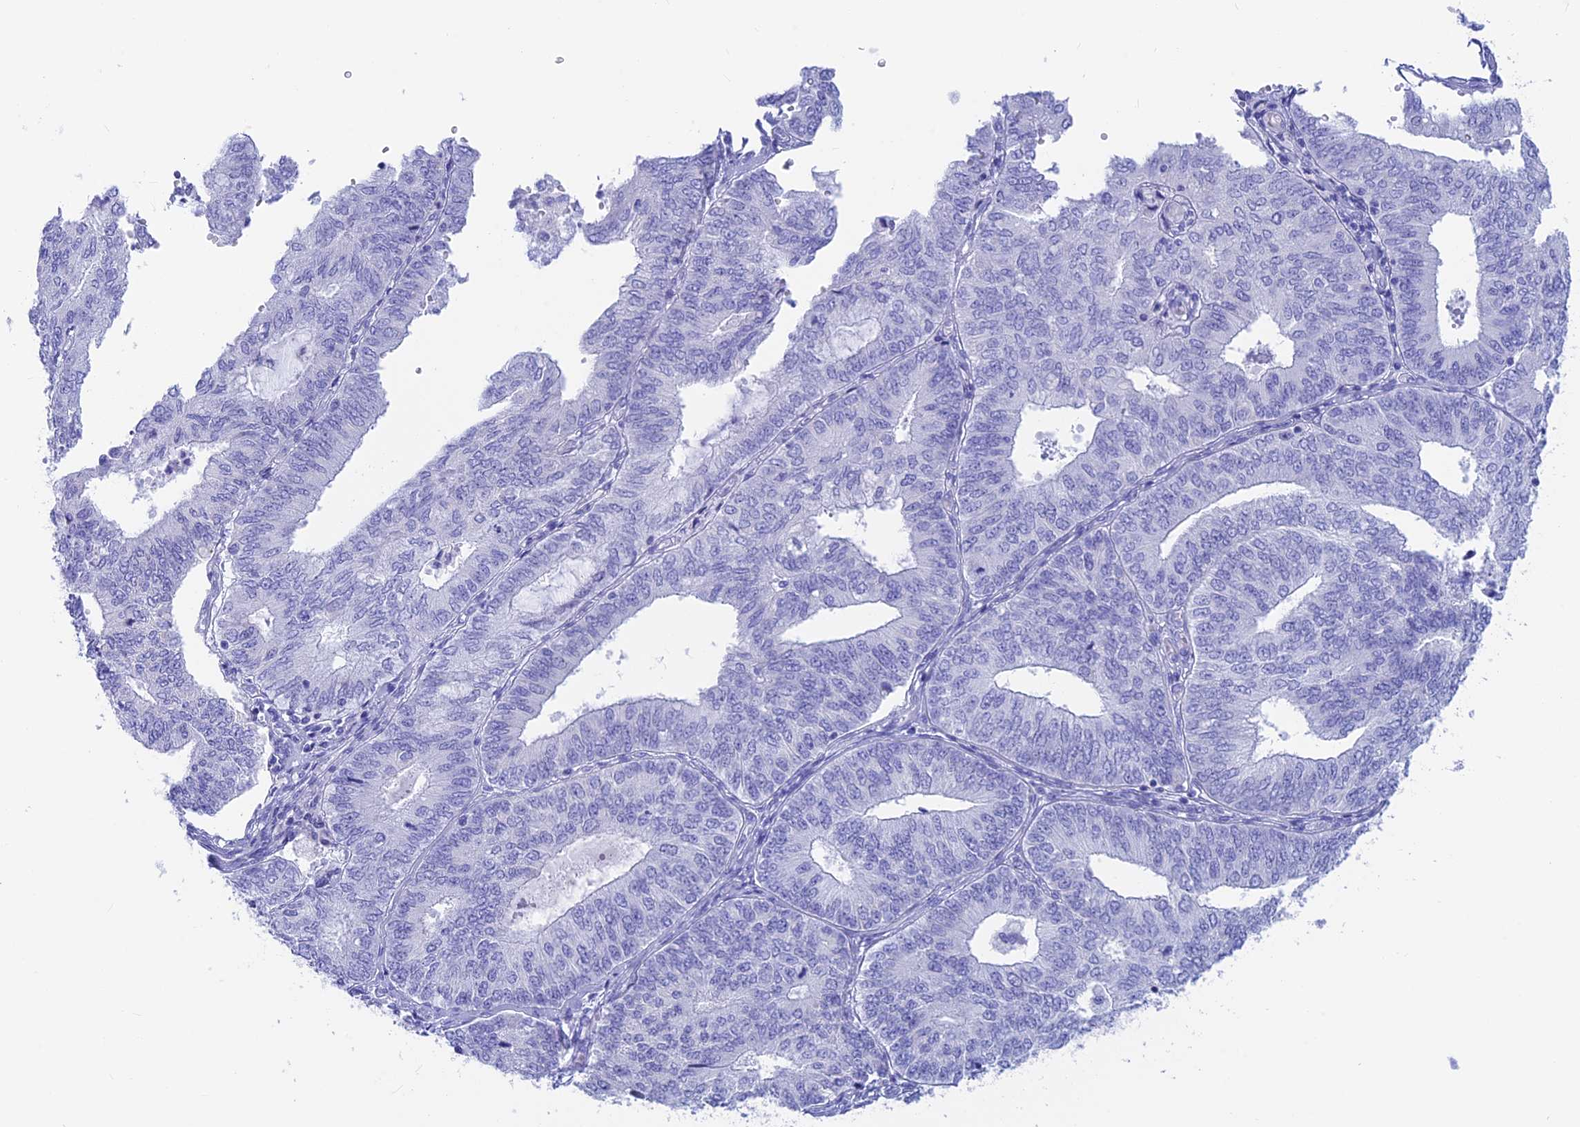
{"staining": {"intensity": "negative", "quantity": "none", "location": "none"}, "tissue": "endometrial cancer", "cell_type": "Tumor cells", "image_type": "cancer", "snomed": [{"axis": "morphology", "description": "Adenocarcinoma, NOS"}, {"axis": "topography", "description": "Endometrium"}], "caption": "Immunohistochemistry (IHC) of endometrial cancer reveals no positivity in tumor cells.", "gene": "GNGT2", "patient": {"sex": "female", "age": 68}}